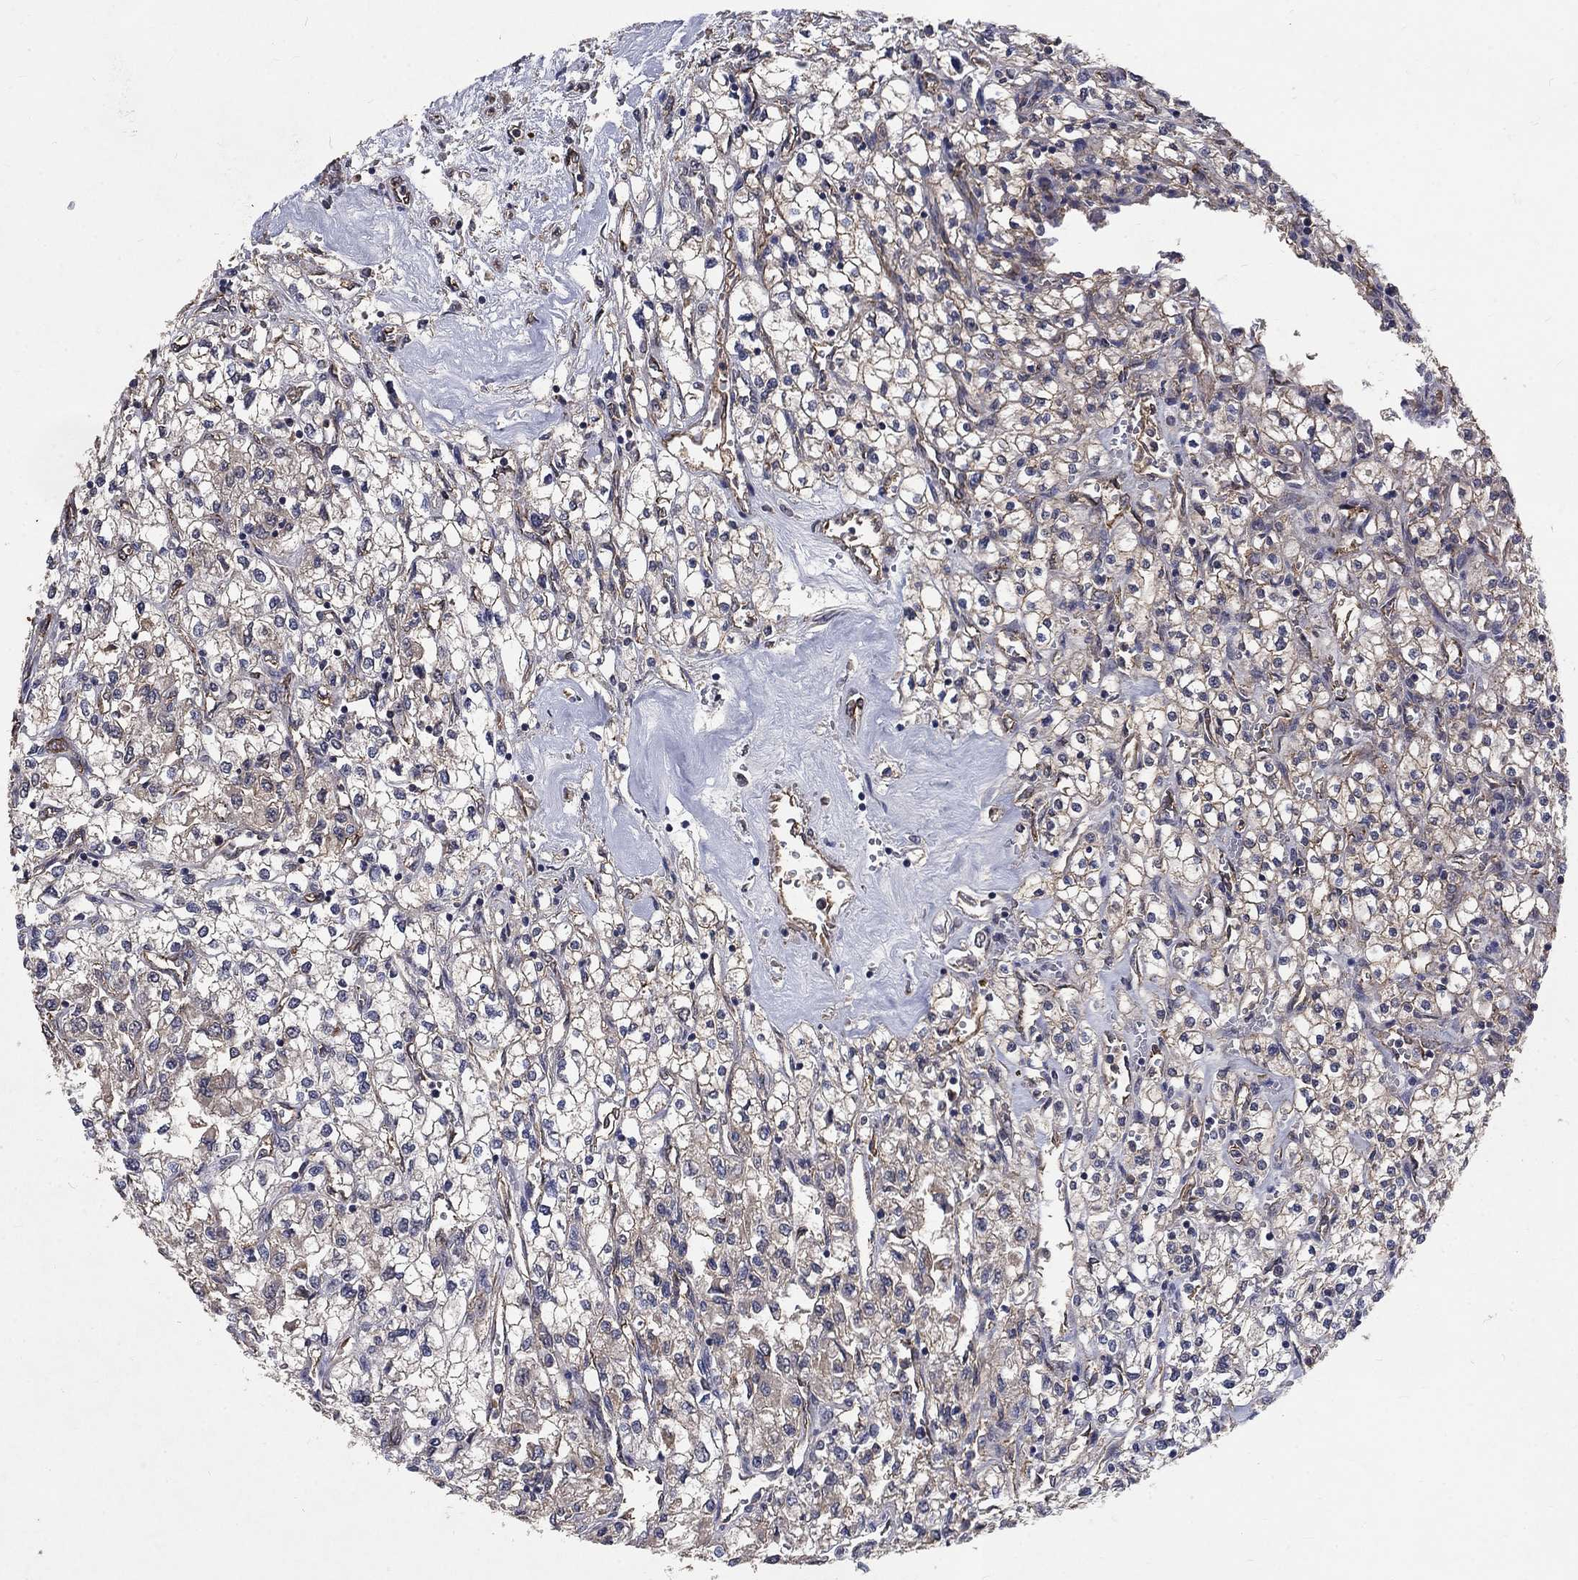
{"staining": {"intensity": "weak", "quantity": "25%-75%", "location": "cytoplasmic/membranous"}, "tissue": "renal cancer", "cell_type": "Tumor cells", "image_type": "cancer", "snomed": [{"axis": "morphology", "description": "Adenocarcinoma, NOS"}, {"axis": "topography", "description": "Kidney"}], "caption": "Protein analysis of renal cancer tissue demonstrates weak cytoplasmic/membranous expression in about 25%-75% of tumor cells.", "gene": "CHST5", "patient": {"sex": "male", "age": 80}}